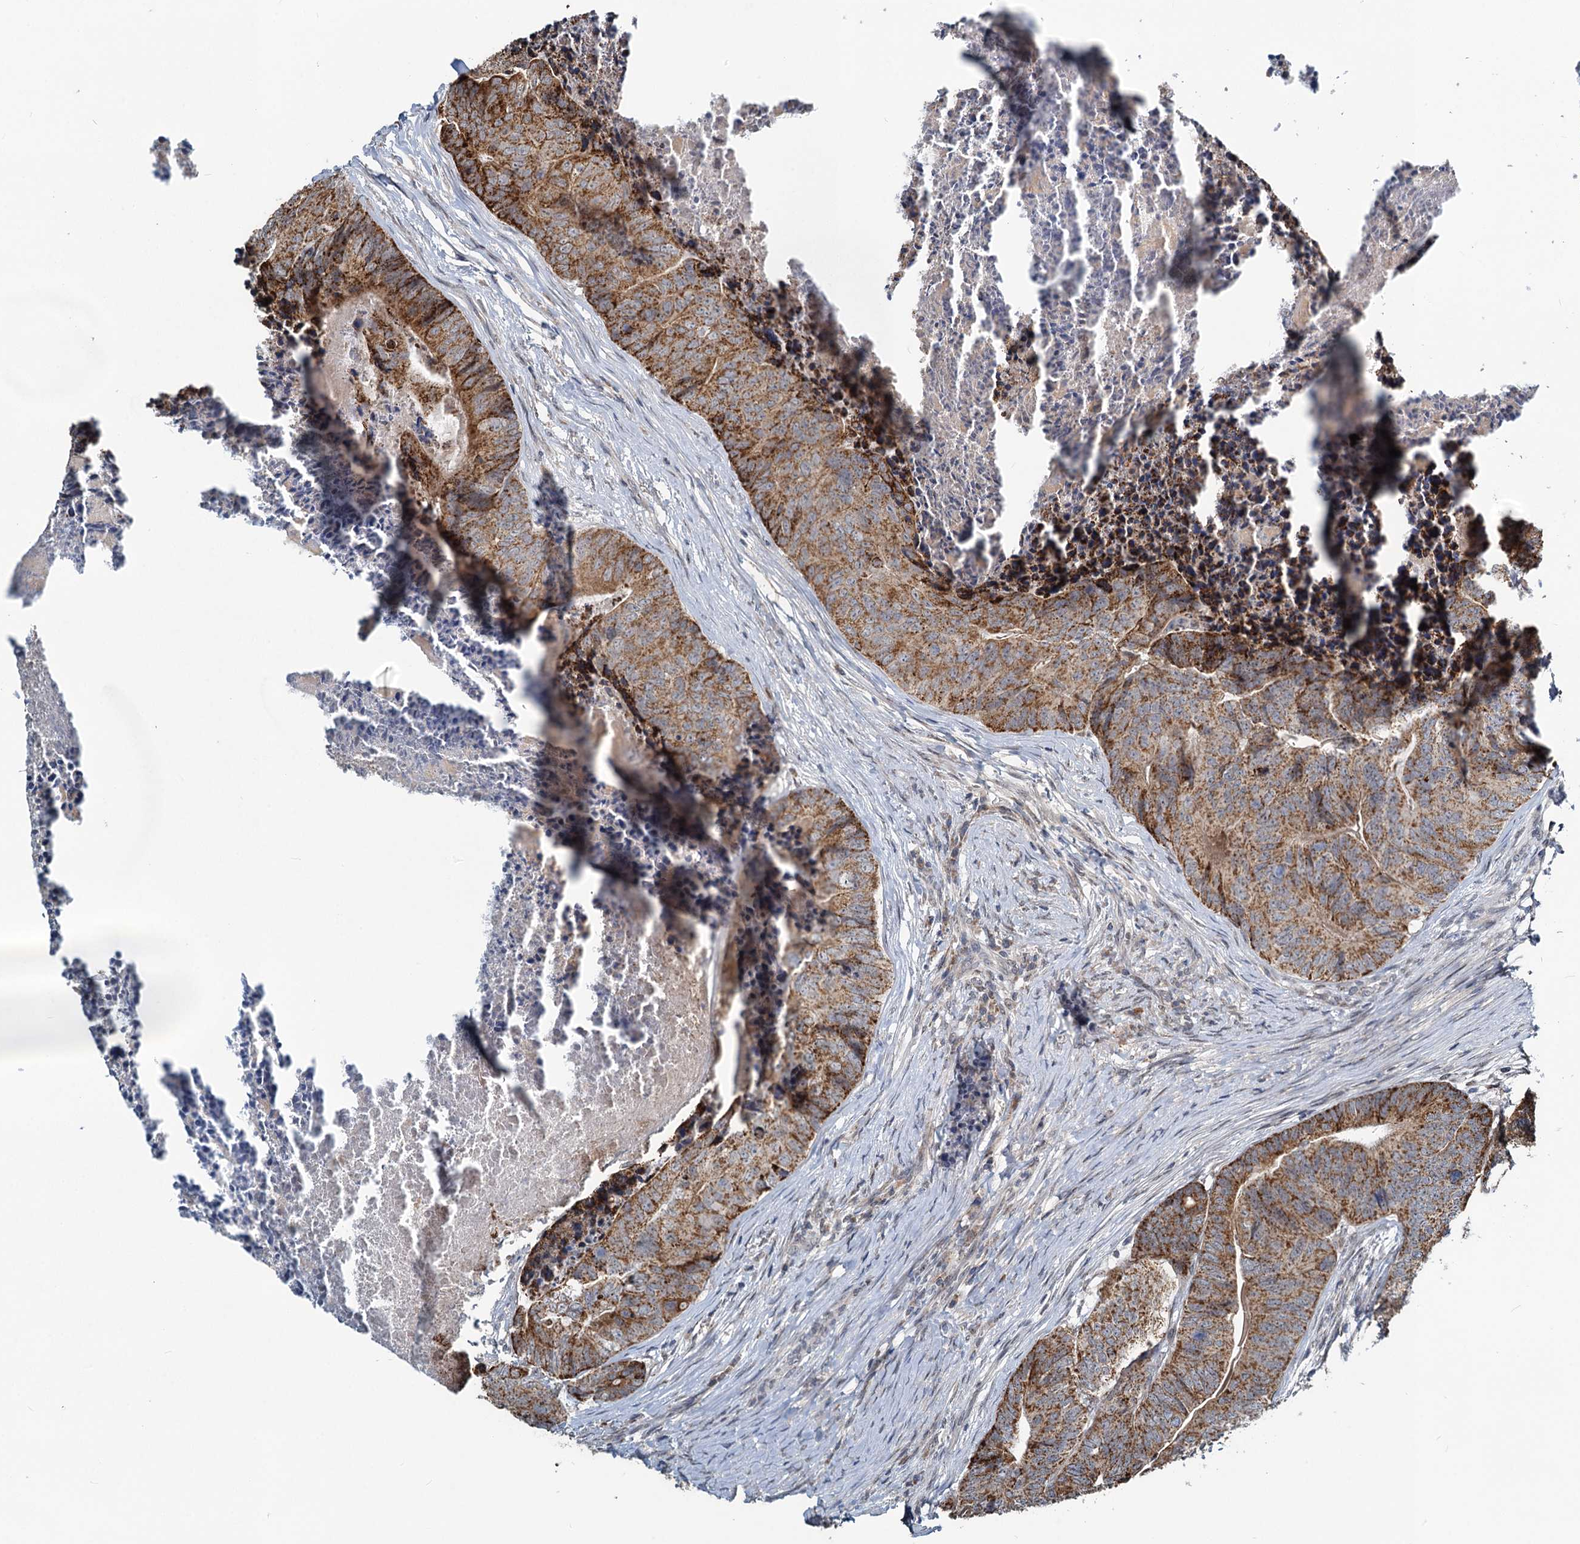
{"staining": {"intensity": "moderate", "quantity": ">75%", "location": "cytoplasmic/membranous"}, "tissue": "colorectal cancer", "cell_type": "Tumor cells", "image_type": "cancer", "snomed": [{"axis": "morphology", "description": "Adenocarcinoma, NOS"}, {"axis": "topography", "description": "Colon"}], "caption": "This micrograph exhibits immunohistochemistry staining of human colorectal cancer (adenocarcinoma), with medium moderate cytoplasmic/membranous expression in approximately >75% of tumor cells.", "gene": "RITA1", "patient": {"sex": "female", "age": 67}}